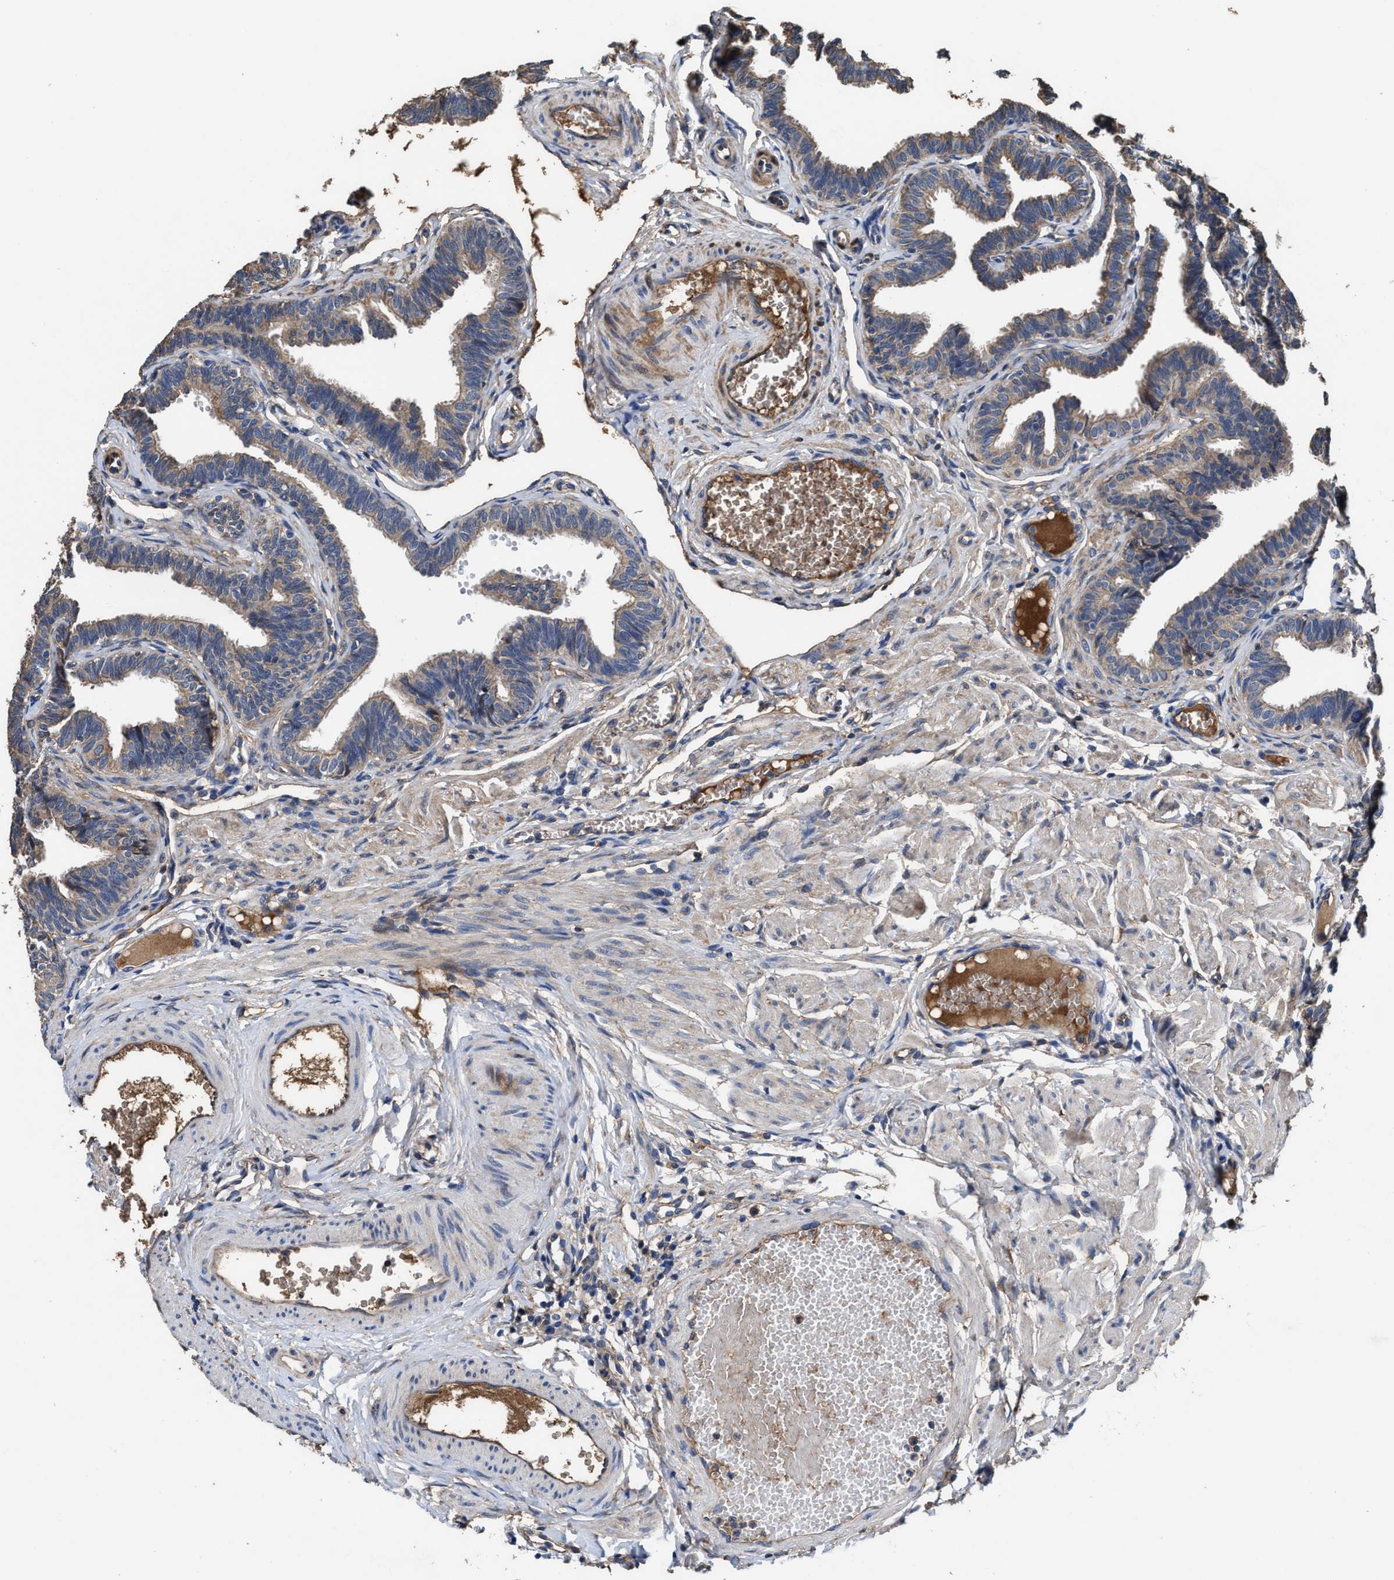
{"staining": {"intensity": "moderate", "quantity": ">75%", "location": "cytoplasmic/membranous"}, "tissue": "fallopian tube", "cell_type": "Glandular cells", "image_type": "normal", "snomed": [{"axis": "morphology", "description": "Normal tissue, NOS"}, {"axis": "topography", "description": "Fallopian tube"}, {"axis": "topography", "description": "Ovary"}], "caption": "Approximately >75% of glandular cells in normal fallopian tube show moderate cytoplasmic/membranous protein expression as visualized by brown immunohistochemical staining.", "gene": "IDNK", "patient": {"sex": "female", "age": 23}}